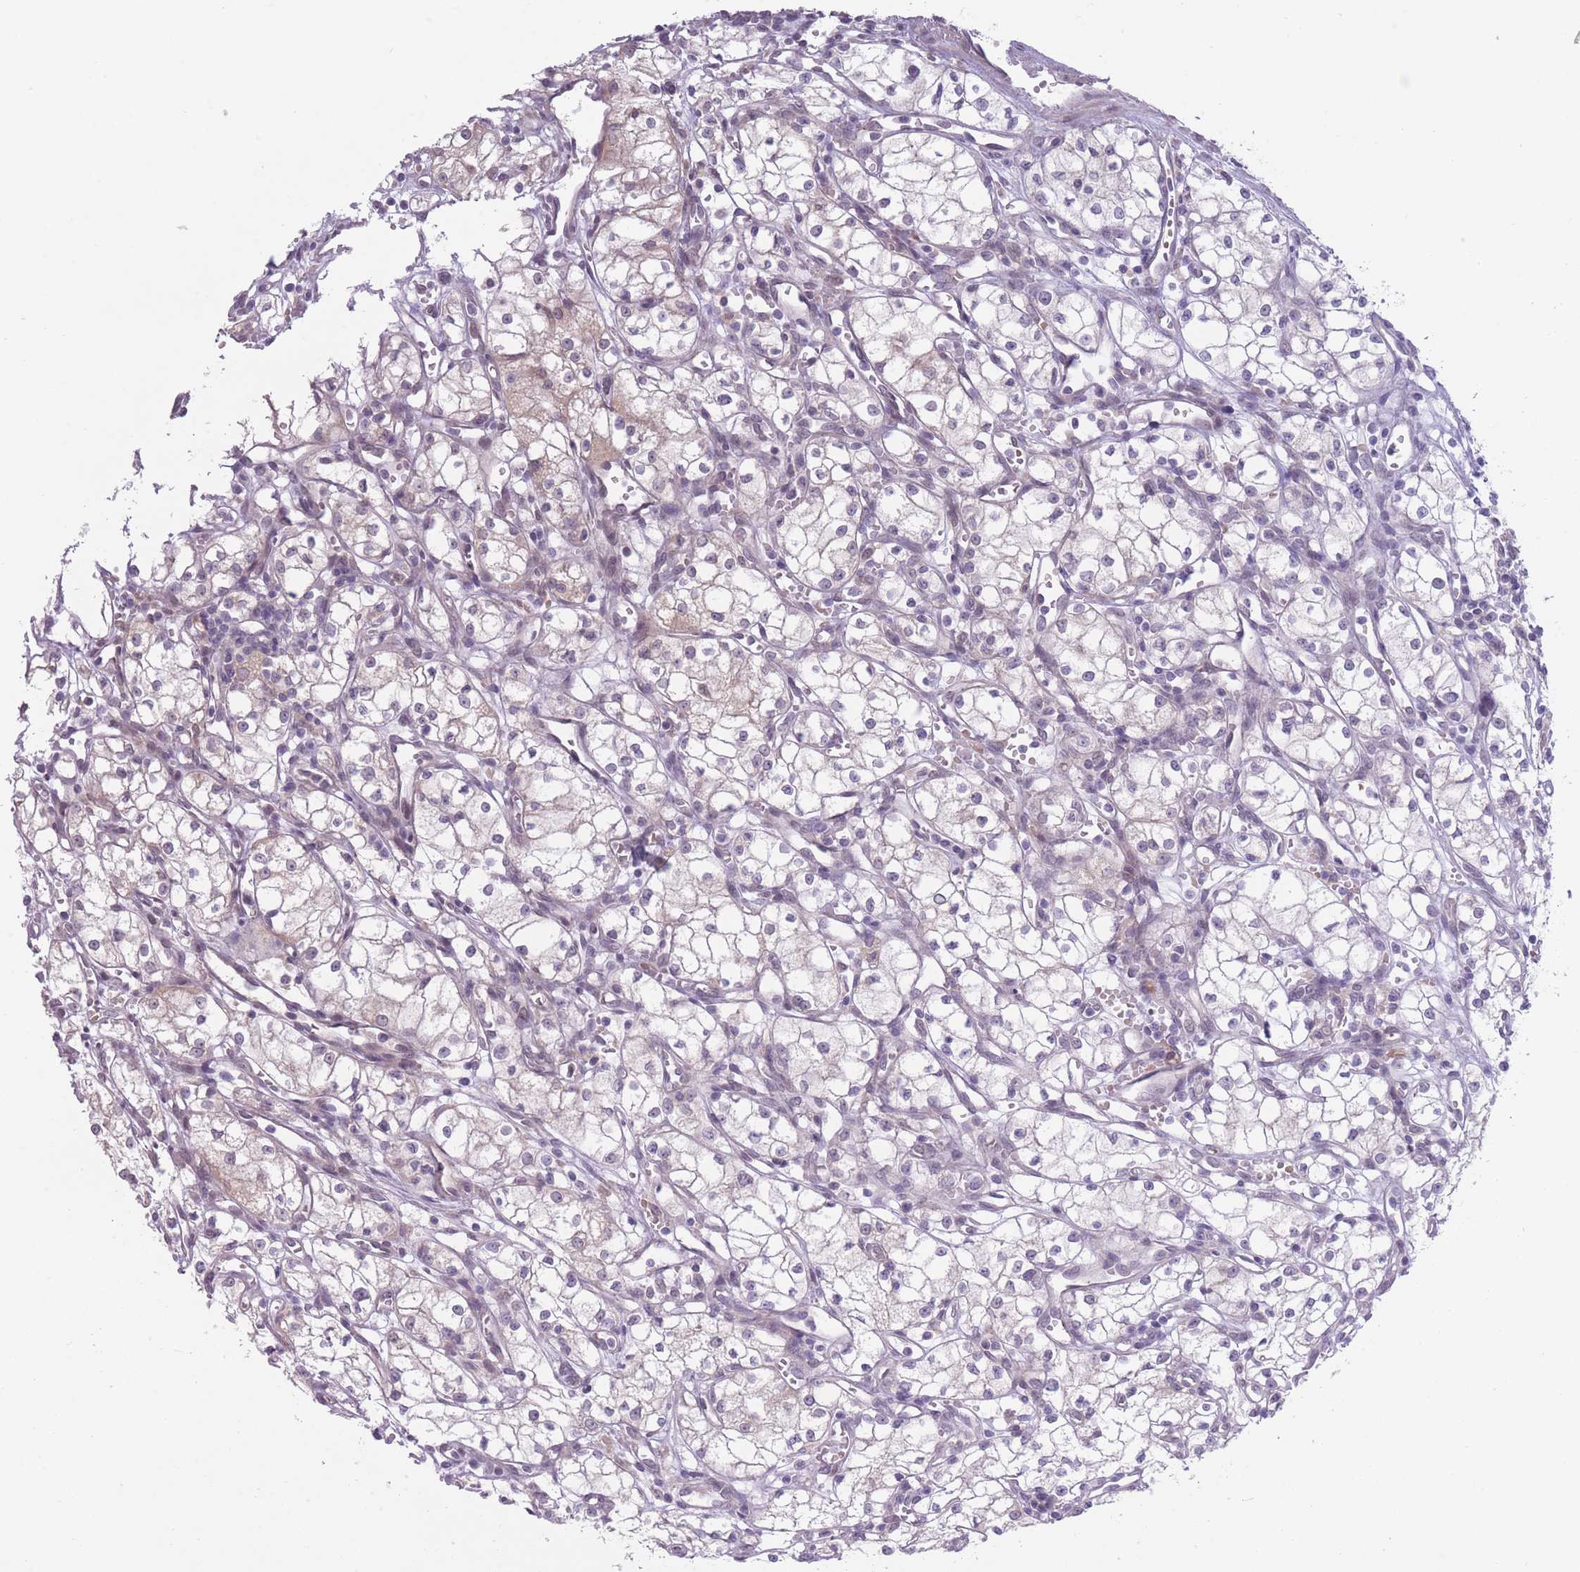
{"staining": {"intensity": "negative", "quantity": "none", "location": "none"}, "tissue": "renal cancer", "cell_type": "Tumor cells", "image_type": "cancer", "snomed": [{"axis": "morphology", "description": "Adenocarcinoma, NOS"}, {"axis": "topography", "description": "Kidney"}], "caption": "This is an immunohistochemistry photomicrograph of renal adenocarcinoma. There is no expression in tumor cells.", "gene": "ARPIN", "patient": {"sex": "male", "age": 59}}